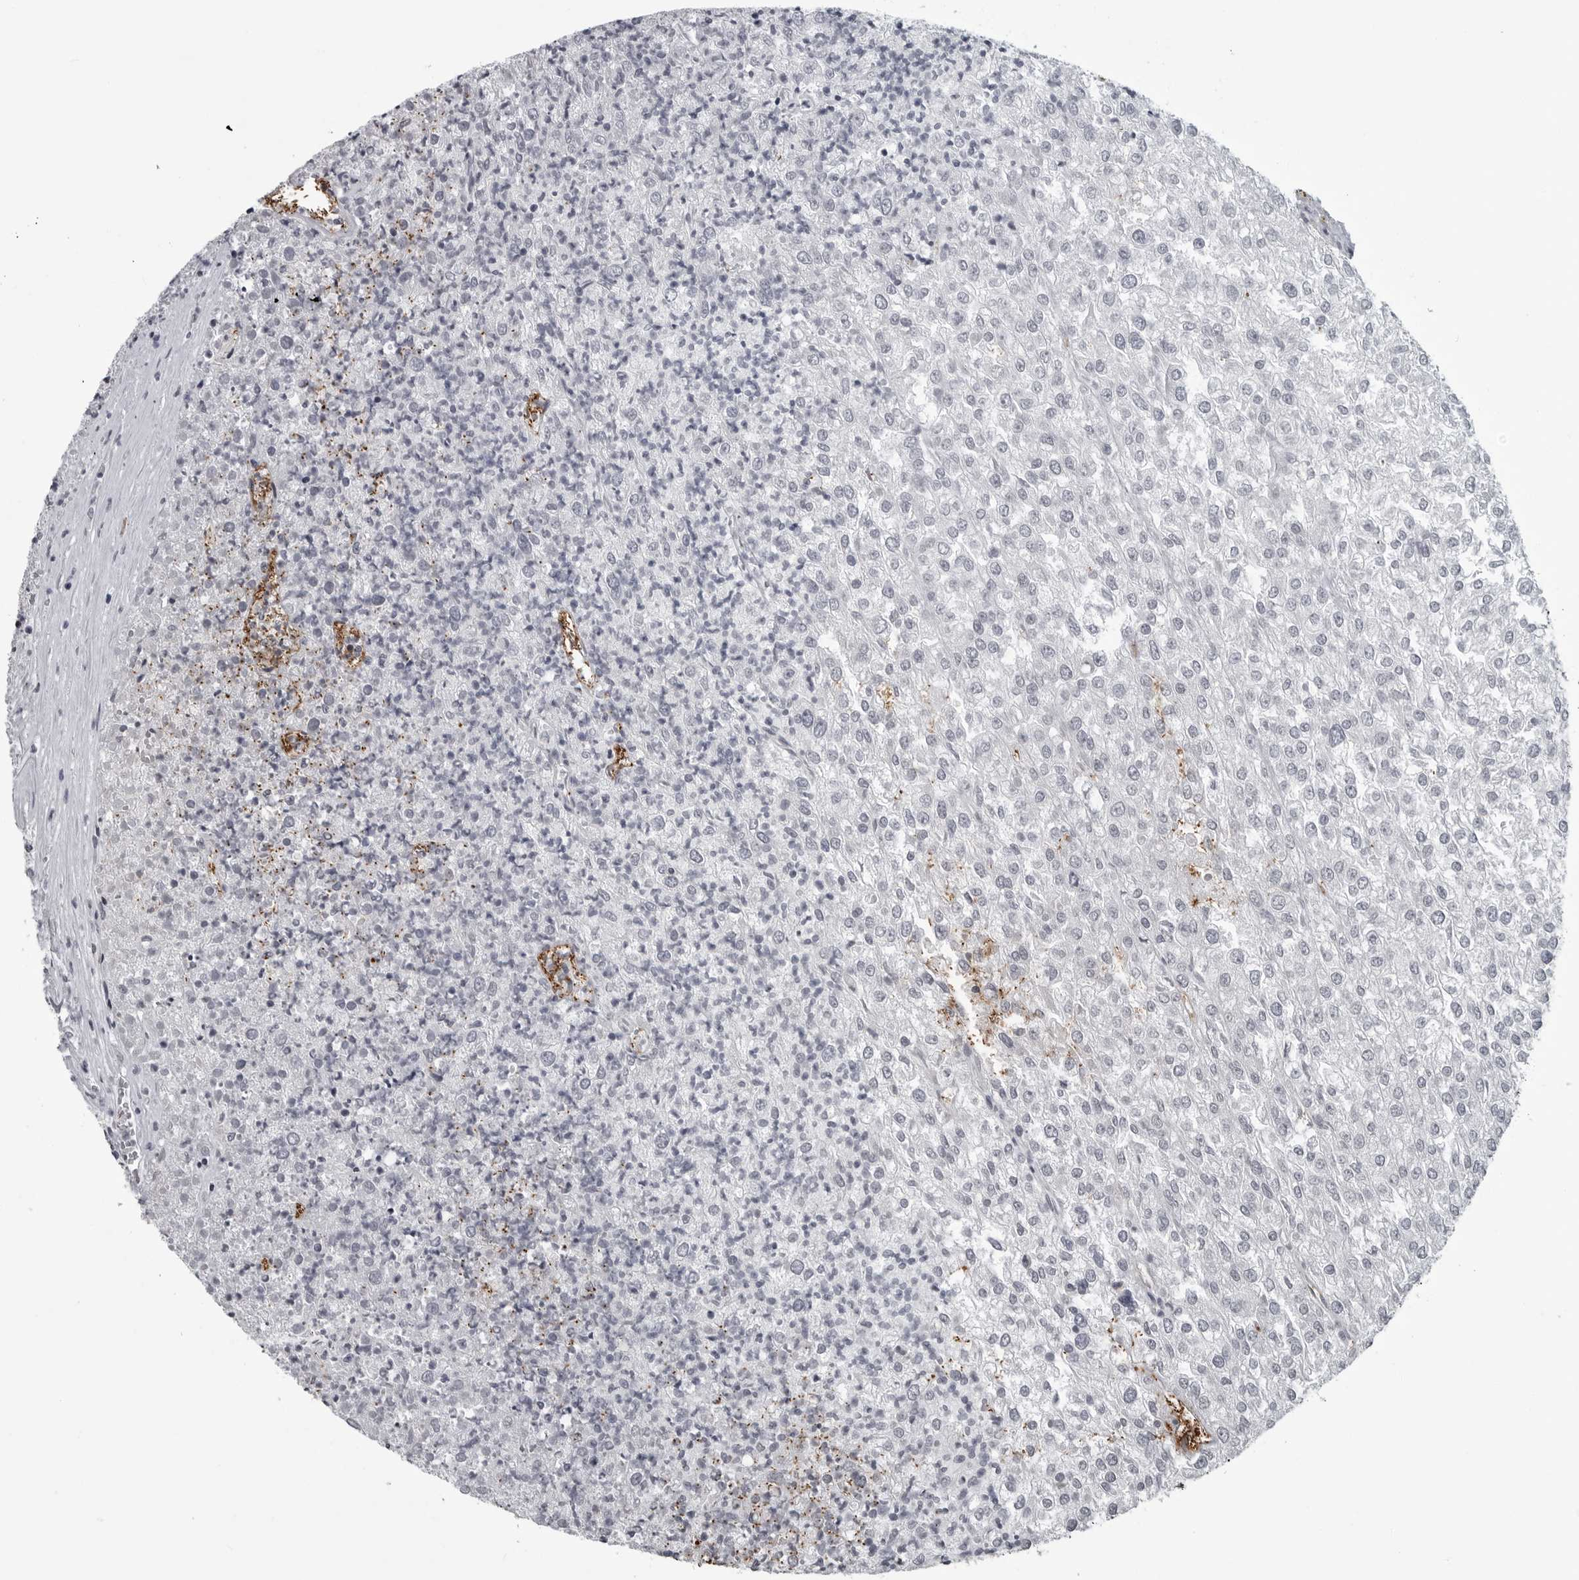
{"staining": {"intensity": "negative", "quantity": "none", "location": "none"}, "tissue": "renal cancer", "cell_type": "Tumor cells", "image_type": "cancer", "snomed": [{"axis": "morphology", "description": "Adenocarcinoma, NOS"}, {"axis": "topography", "description": "Kidney"}], "caption": "High power microscopy micrograph of an immunohistochemistry photomicrograph of adenocarcinoma (renal), revealing no significant expression in tumor cells. (DAB immunohistochemistry, high magnification).", "gene": "LYSMD1", "patient": {"sex": "female", "age": 54}}